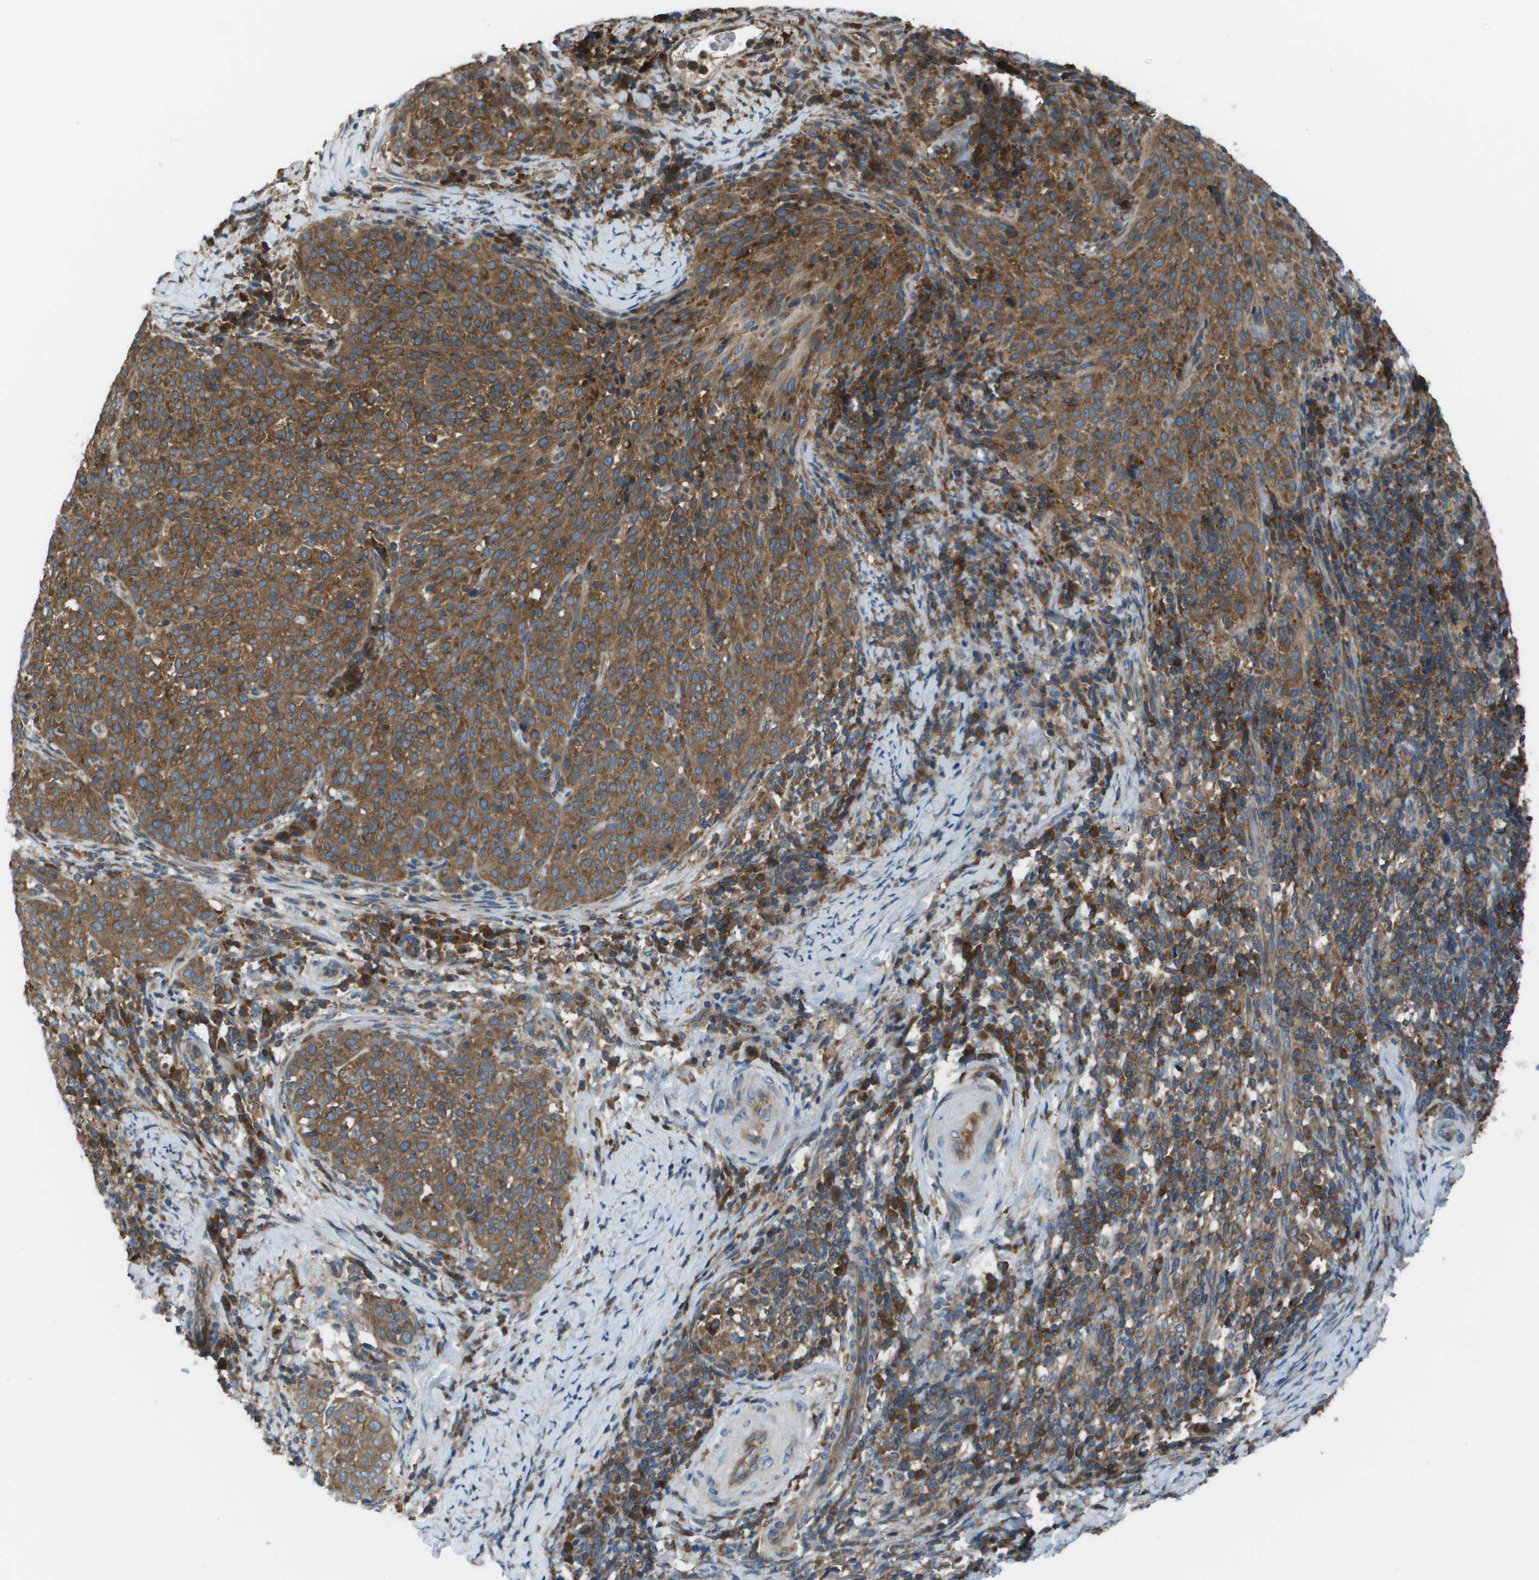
{"staining": {"intensity": "moderate", "quantity": ">75%", "location": "cytoplasmic/membranous"}, "tissue": "cervical cancer", "cell_type": "Tumor cells", "image_type": "cancer", "snomed": [{"axis": "morphology", "description": "Squamous cell carcinoma, NOS"}, {"axis": "topography", "description": "Cervix"}], "caption": "Immunohistochemical staining of human cervical squamous cell carcinoma reveals moderate cytoplasmic/membranous protein staining in about >75% of tumor cells.", "gene": "EIF3B", "patient": {"sex": "female", "age": 51}}